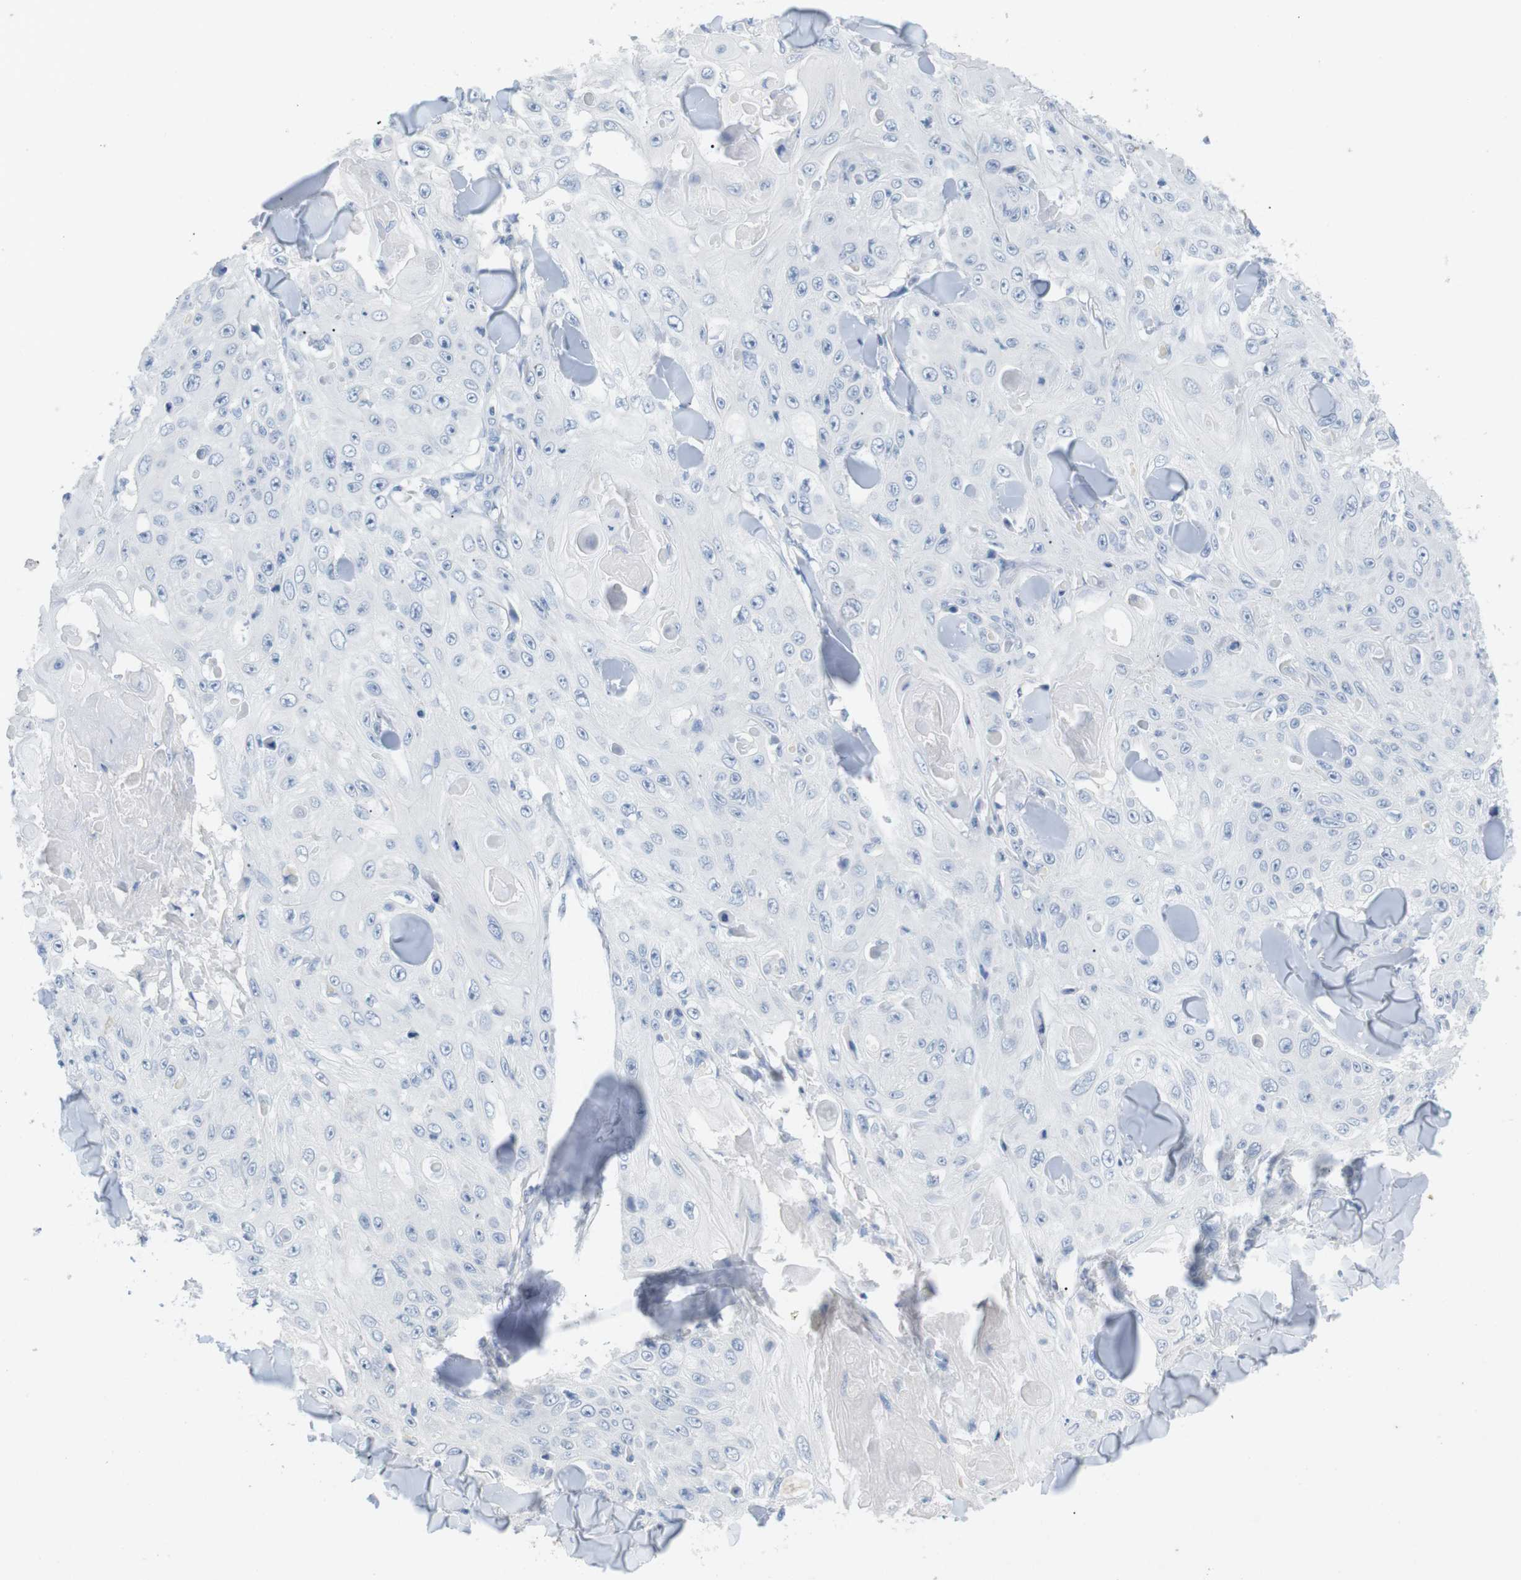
{"staining": {"intensity": "negative", "quantity": "none", "location": "none"}, "tissue": "skin cancer", "cell_type": "Tumor cells", "image_type": "cancer", "snomed": [{"axis": "morphology", "description": "Squamous cell carcinoma, NOS"}, {"axis": "topography", "description": "Skin"}], "caption": "The immunohistochemistry photomicrograph has no significant staining in tumor cells of squamous cell carcinoma (skin) tissue. Nuclei are stained in blue.", "gene": "HBG2", "patient": {"sex": "male", "age": 86}}